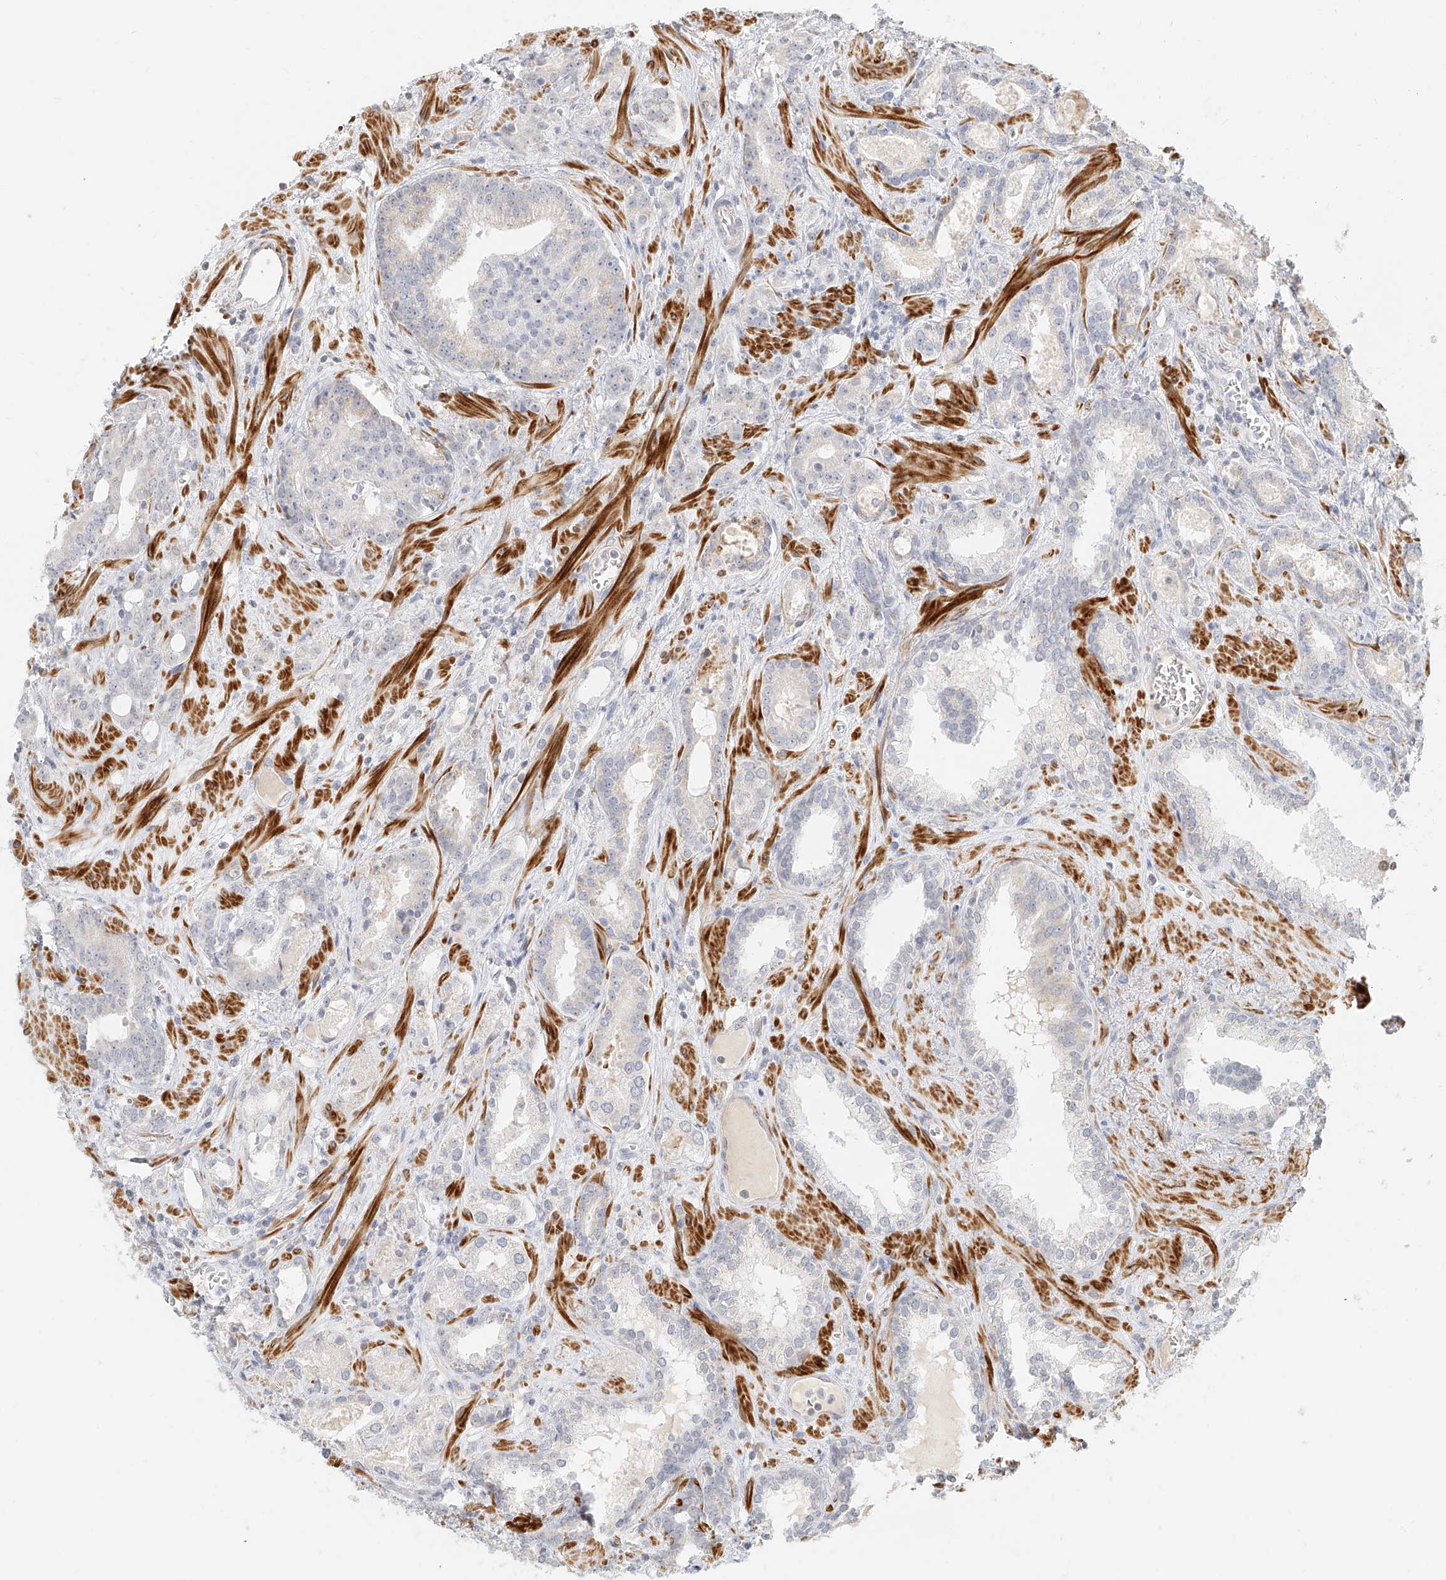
{"staining": {"intensity": "negative", "quantity": "none", "location": "none"}, "tissue": "prostate cancer", "cell_type": "Tumor cells", "image_type": "cancer", "snomed": [{"axis": "morphology", "description": "Adenocarcinoma, High grade"}, {"axis": "topography", "description": "Prostate and seminal vesicle, NOS"}], "caption": "There is no significant expression in tumor cells of adenocarcinoma (high-grade) (prostate). (DAB IHC visualized using brightfield microscopy, high magnification).", "gene": "CXorf58", "patient": {"sex": "male", "age": 67}}